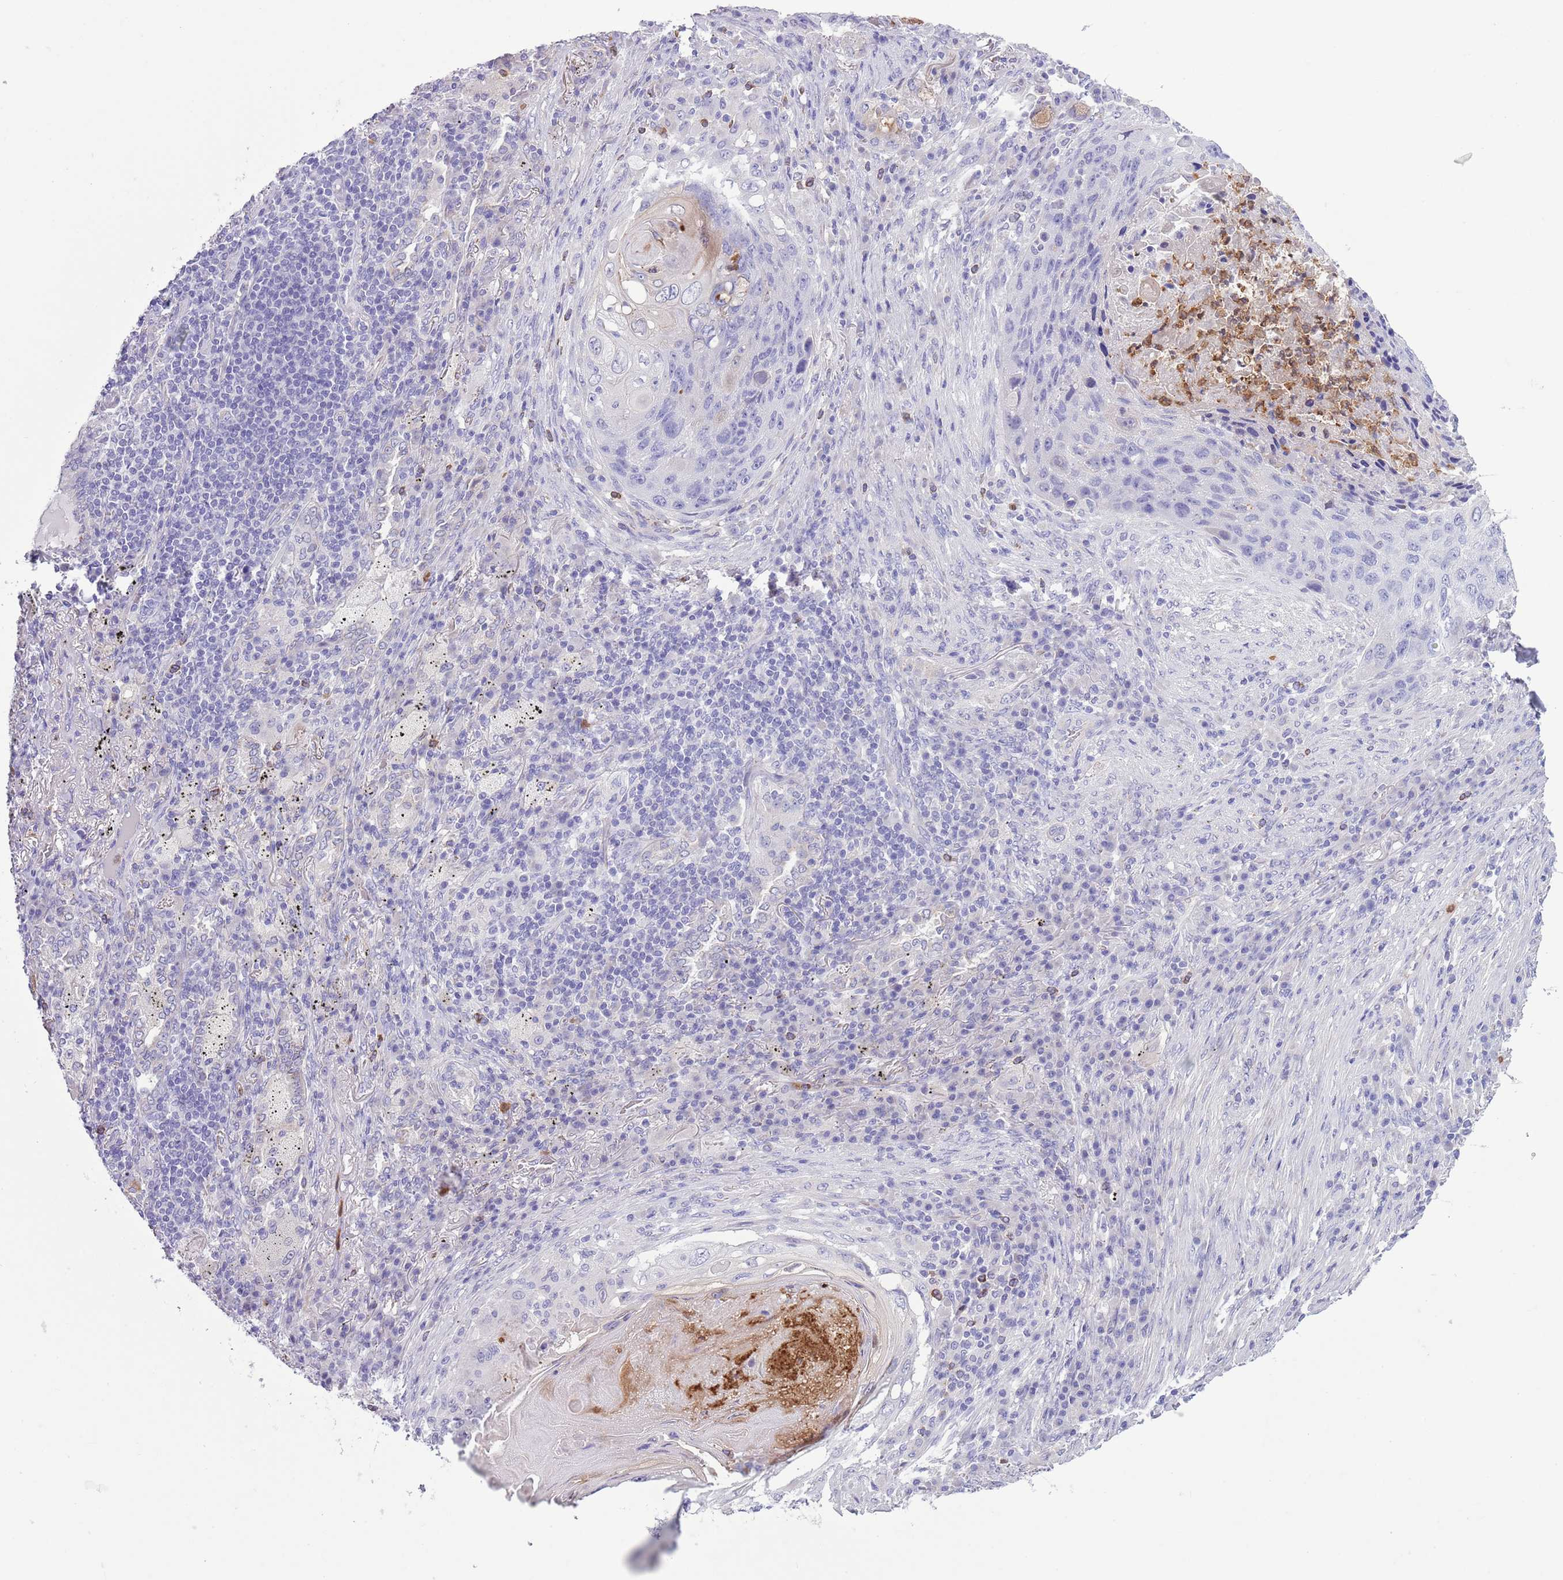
{"staining": {"intensity": "negative", "quantity": "none", "location": "none"}, "tissue": "lung cancer", "cell_type": "Tumor cells", "image_type": "cancer", "snomed": [{"axis": "morphology", "description": "Squamous cell carcinoma, NOS"}, {"axis": "topography", "description": "Lung"}], "caption": "An immunohistochemistry micrograph of lung squamous cell carcinoma is shown. There is no staining in tumor cells of lung squamous cell carcinoma.", "gene": "OR6M1", "patient": {"sex": "female", "age": 63}}